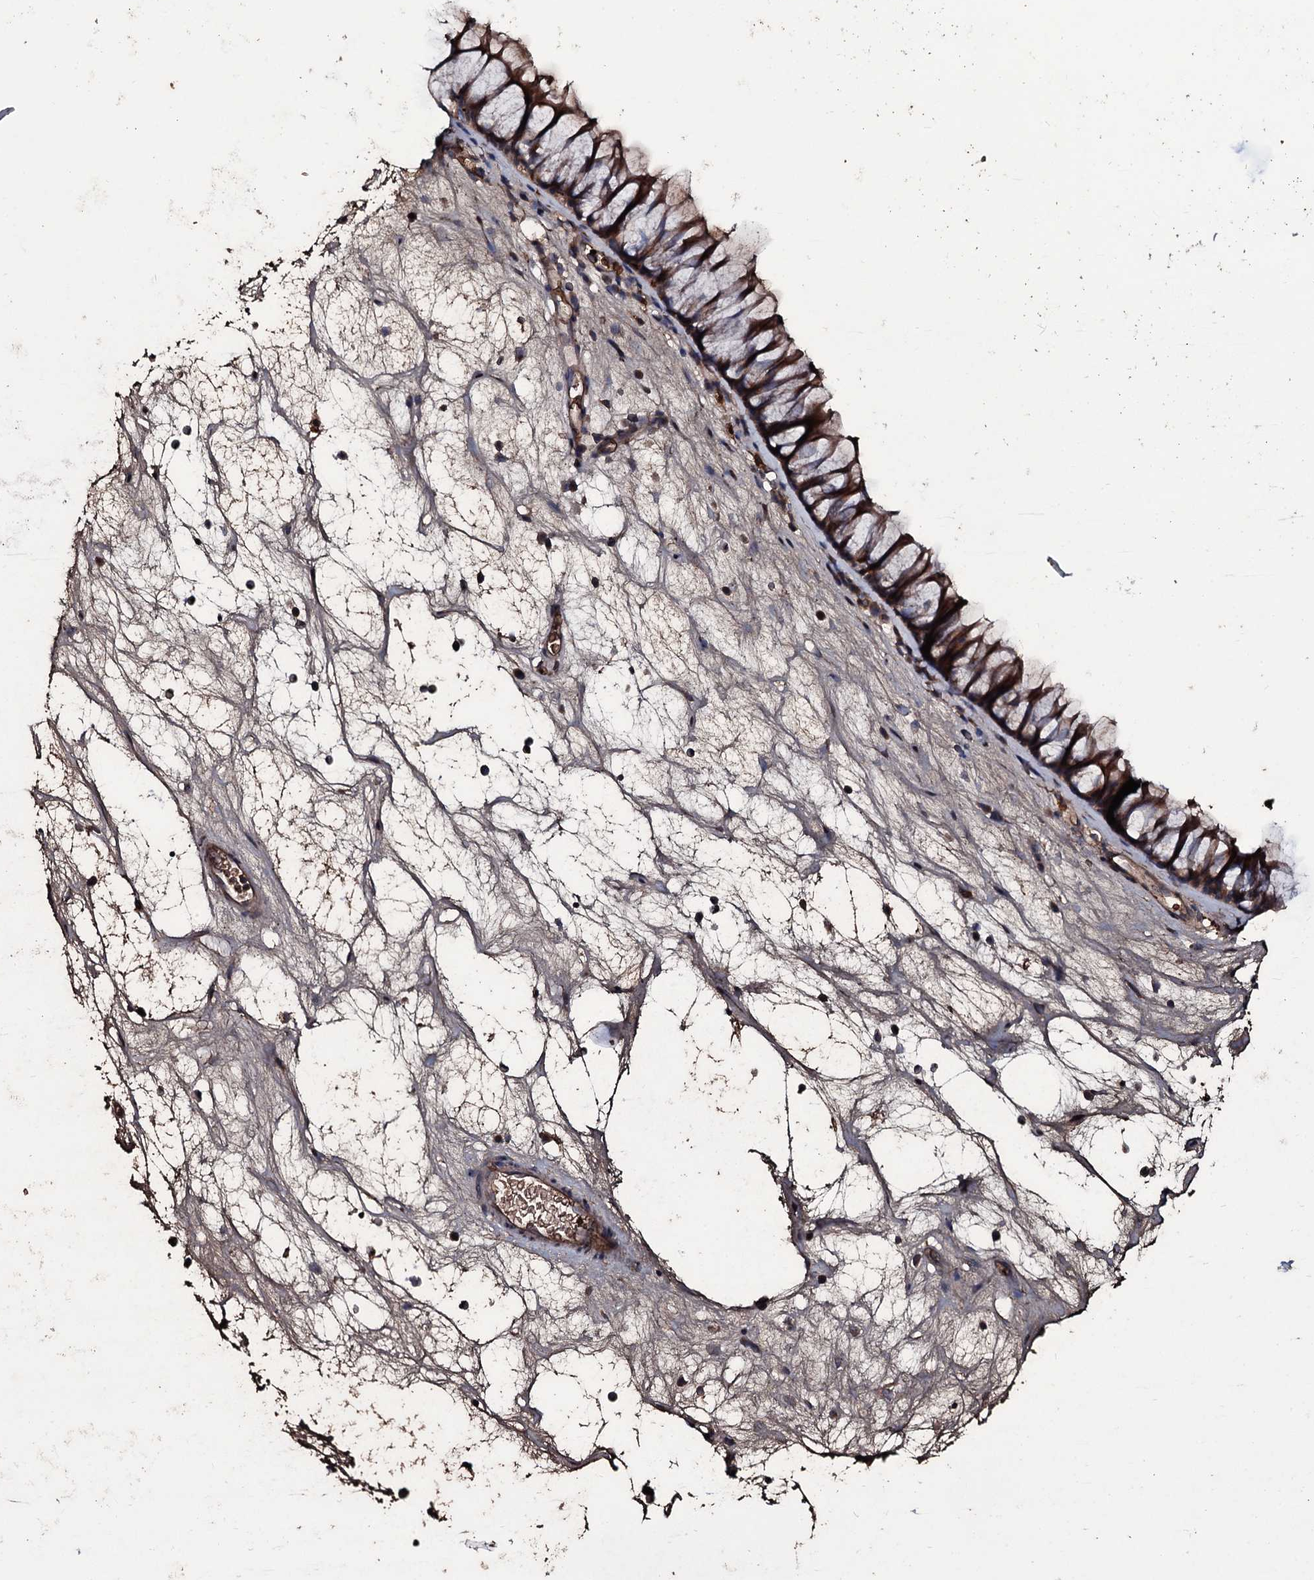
{"staining": {"intensity": "strong", "quantity": ">75%", "location": "cytoplasmic/membranous"}, "tissue": "nasopharynx", "cell_type": "Respiratory epithelial cells", "image_type": "normal", "snomed": [{"axis": "morphology", "description": "Normal tissue, NOS"}, {"axis": "morphology", "description": "Inflammation, NOS"}, {"axis": "morphology", "description": "Malignant melanoma, Metastatic site"}, {"axis": "topography", "description": "Nasopharynx"}], "caption": "Protein staining reveals strong cytoplasmic/membranous positivity in about >75% of respiratory epithelial cells in unremarkable nasopharynx.", "gene": "ZSWIM8", "patient": {"sex": "male", "age": 70}}